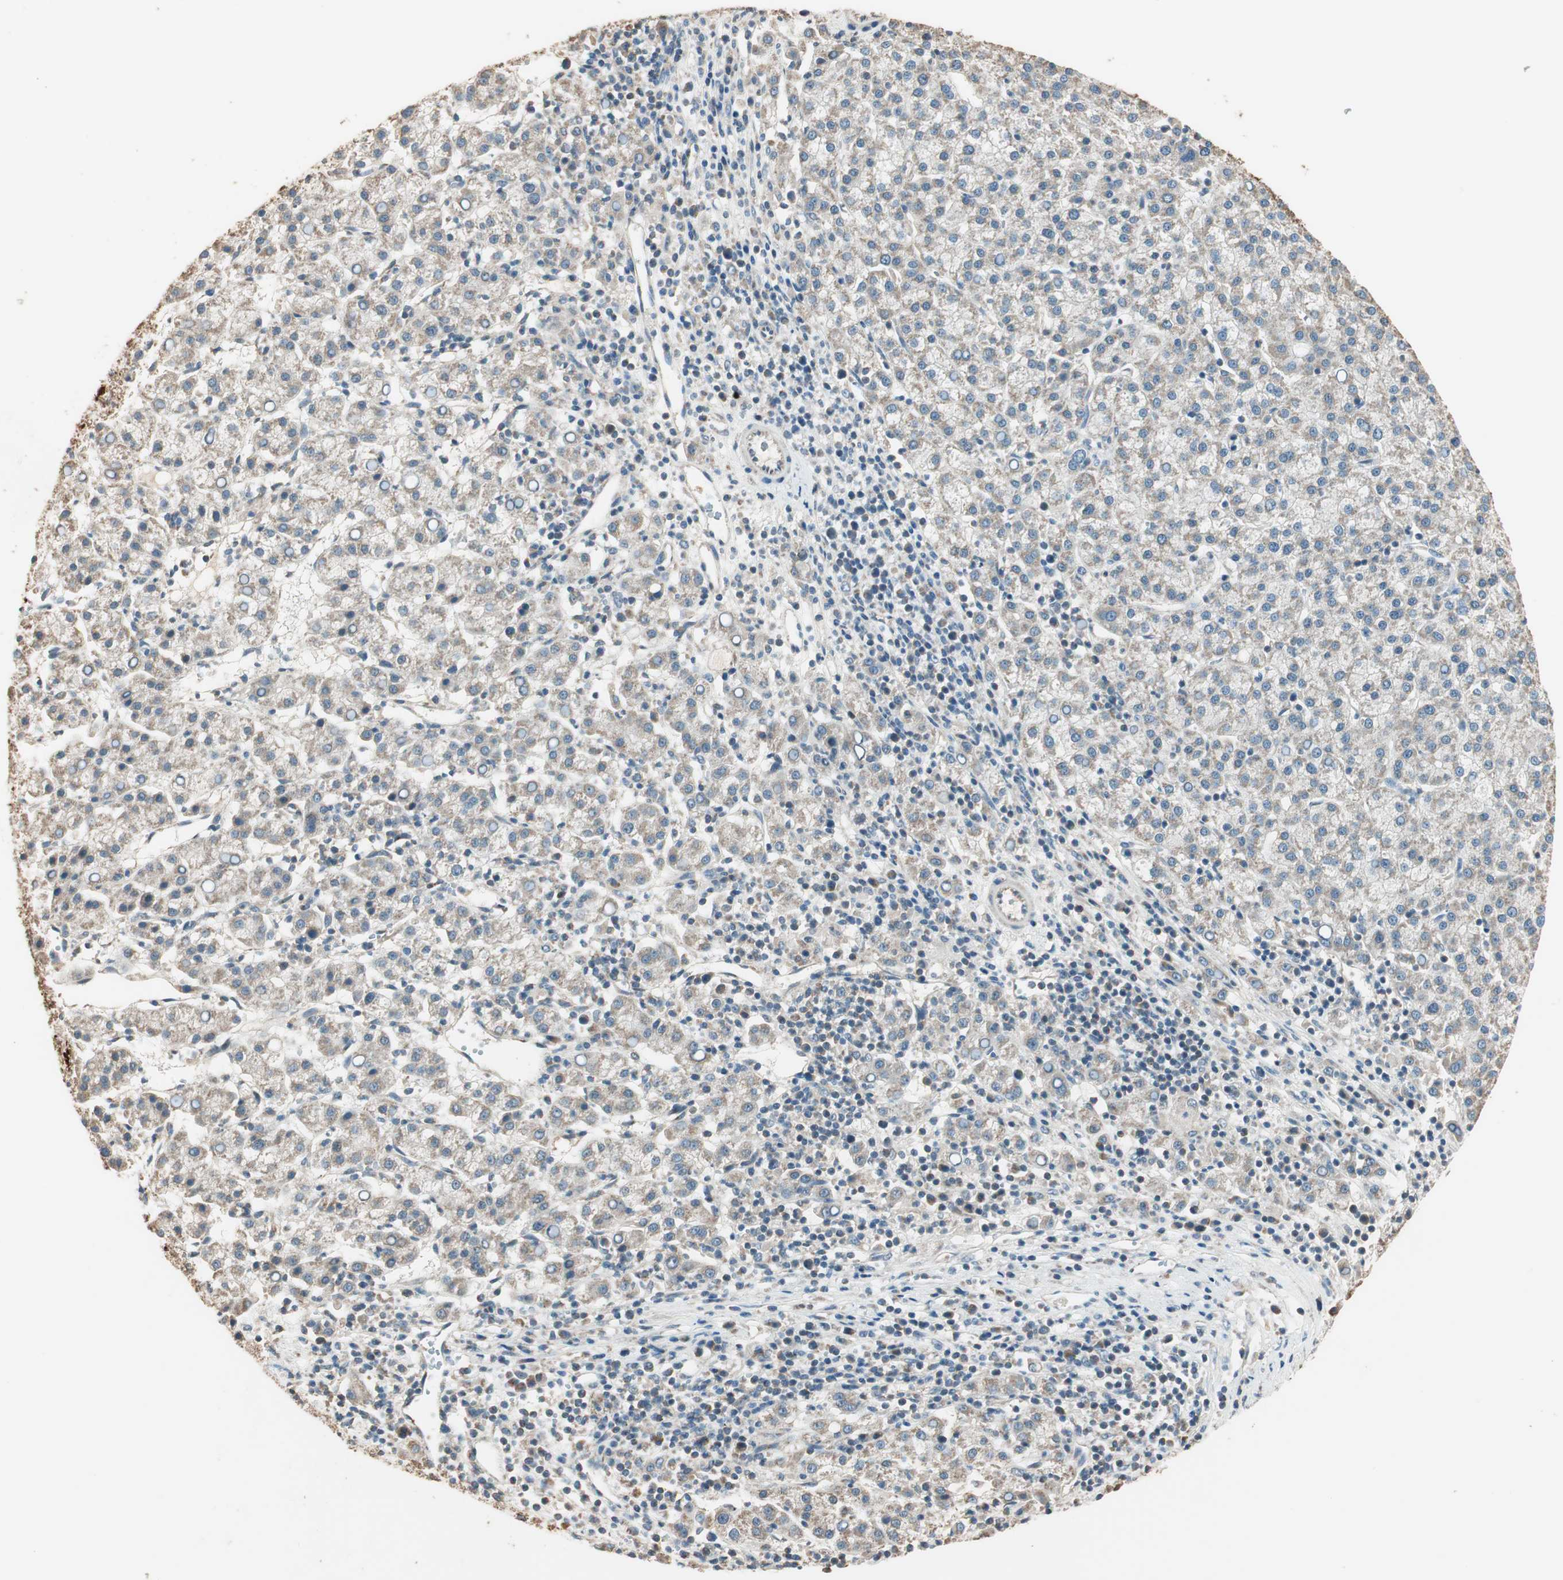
{"staining": {"intensity": "negative", "quantity": "none", "location": "none"}, "tissue": "liver cancer", "cell_type": "Tumor cells", "image_type": "cancer", "snomed": [{"axis": "morphology", "description": "Carcinoma, Hepatocellular, NOS"}, {"axis": "topography", "description": "Liver"}], "caption": "A photomicrograph of human liver cancer is negative for staining in tumor cells.", "gene": "TRIM21", "patient": {"sex": "female", "age": 58}}